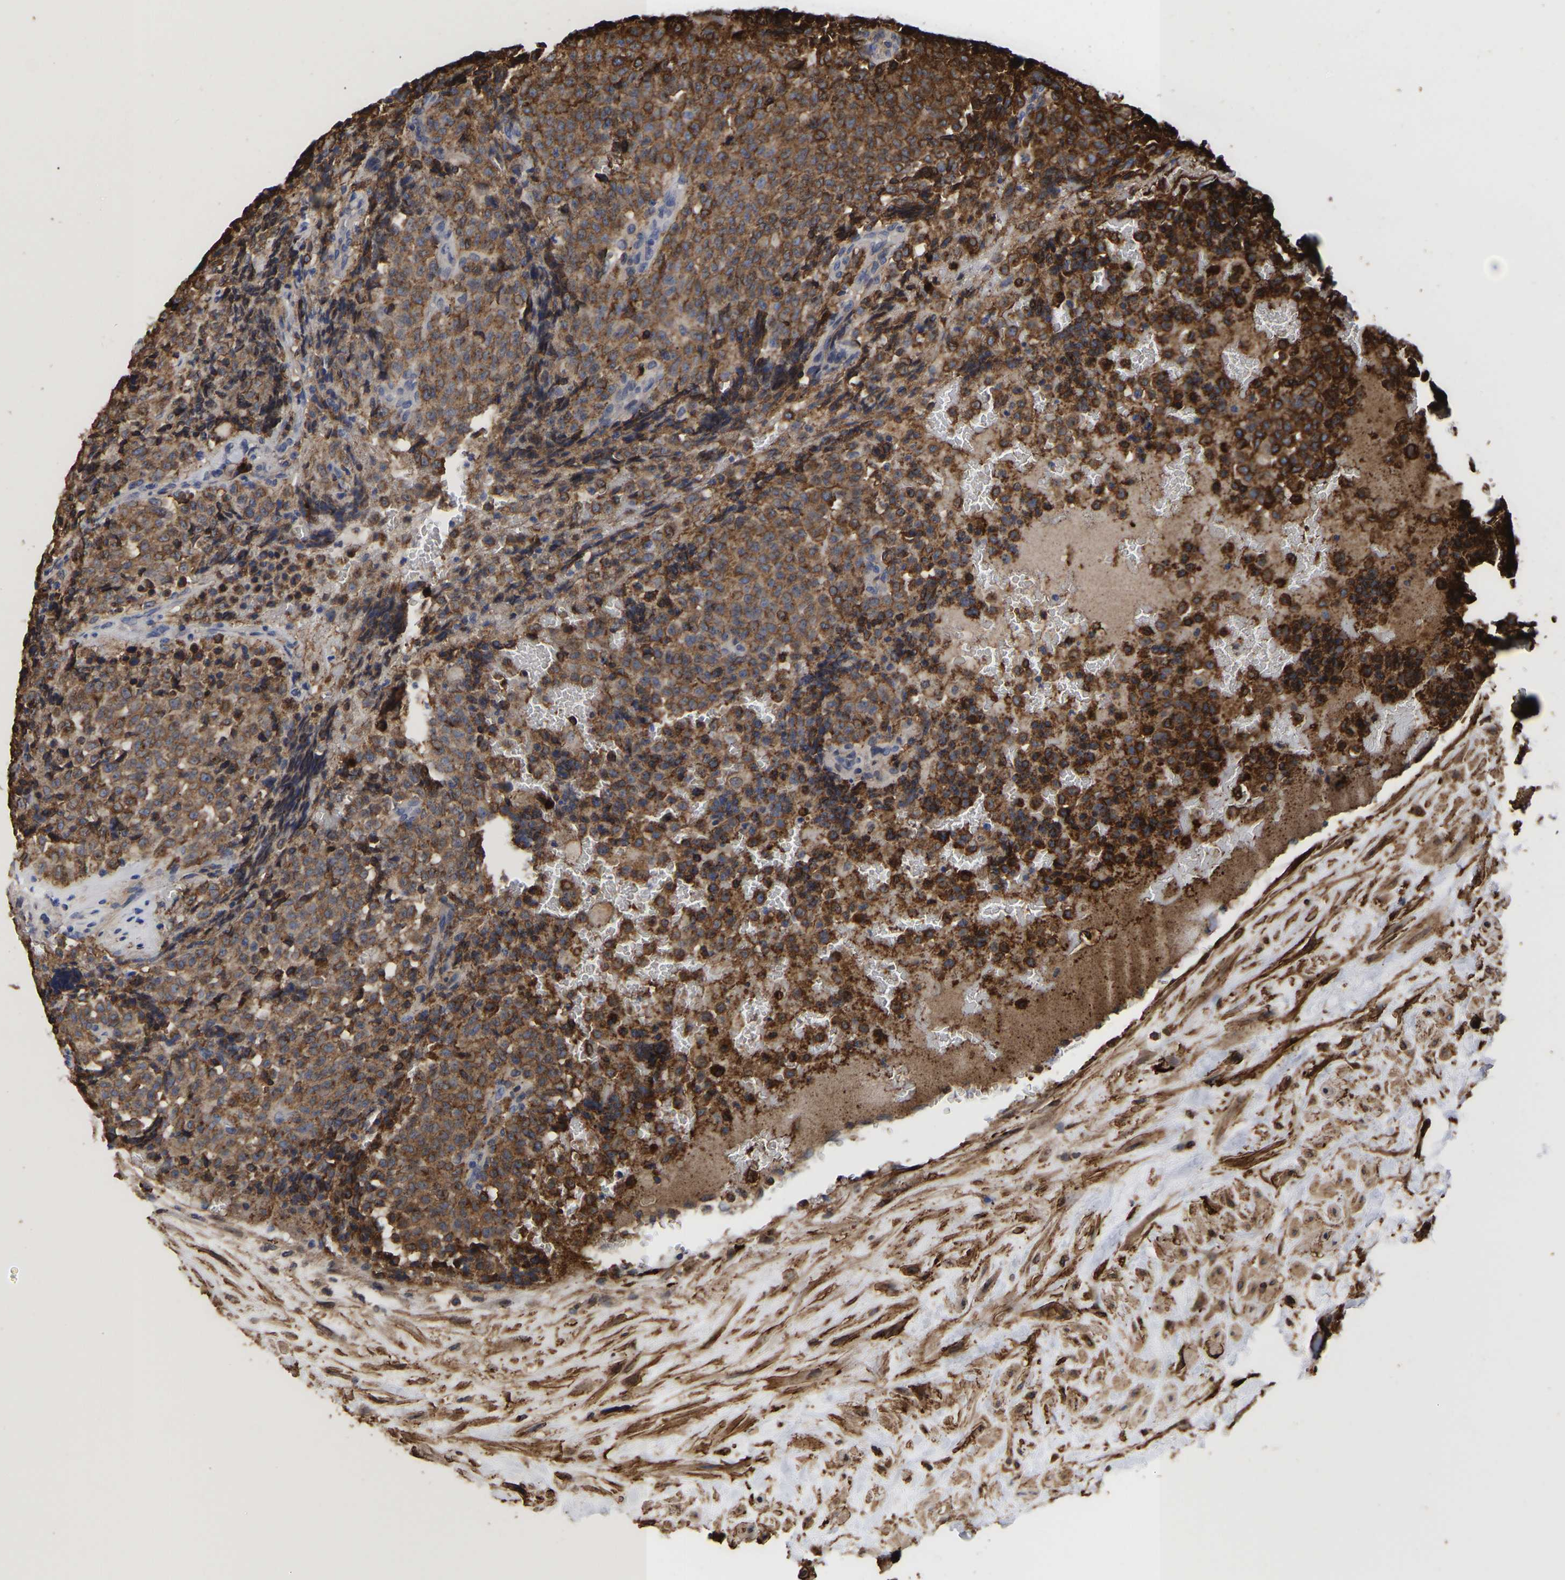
{"staining": {"intensity": "moderate", "quantity": ">75%", "location": "cytoplasmic/membranous"}, "tissue": "testis cancer", "cell_type": "Tumor cells", "image_type": "cancer", "snomed": [{"axis": "morphology", "description": "Seminoma, NOS"}, {"axis": "topography", "description": "Testis"}], "caption": "Approximately >75% of tumor cells in human testis cancer (seminoma) exhibit moderate cytoplasmic/membranous protein positivity as visualized by brown immunohistochemical staining.", "gene": "LIF", "patient": {"sex": "male", "age": 59}}